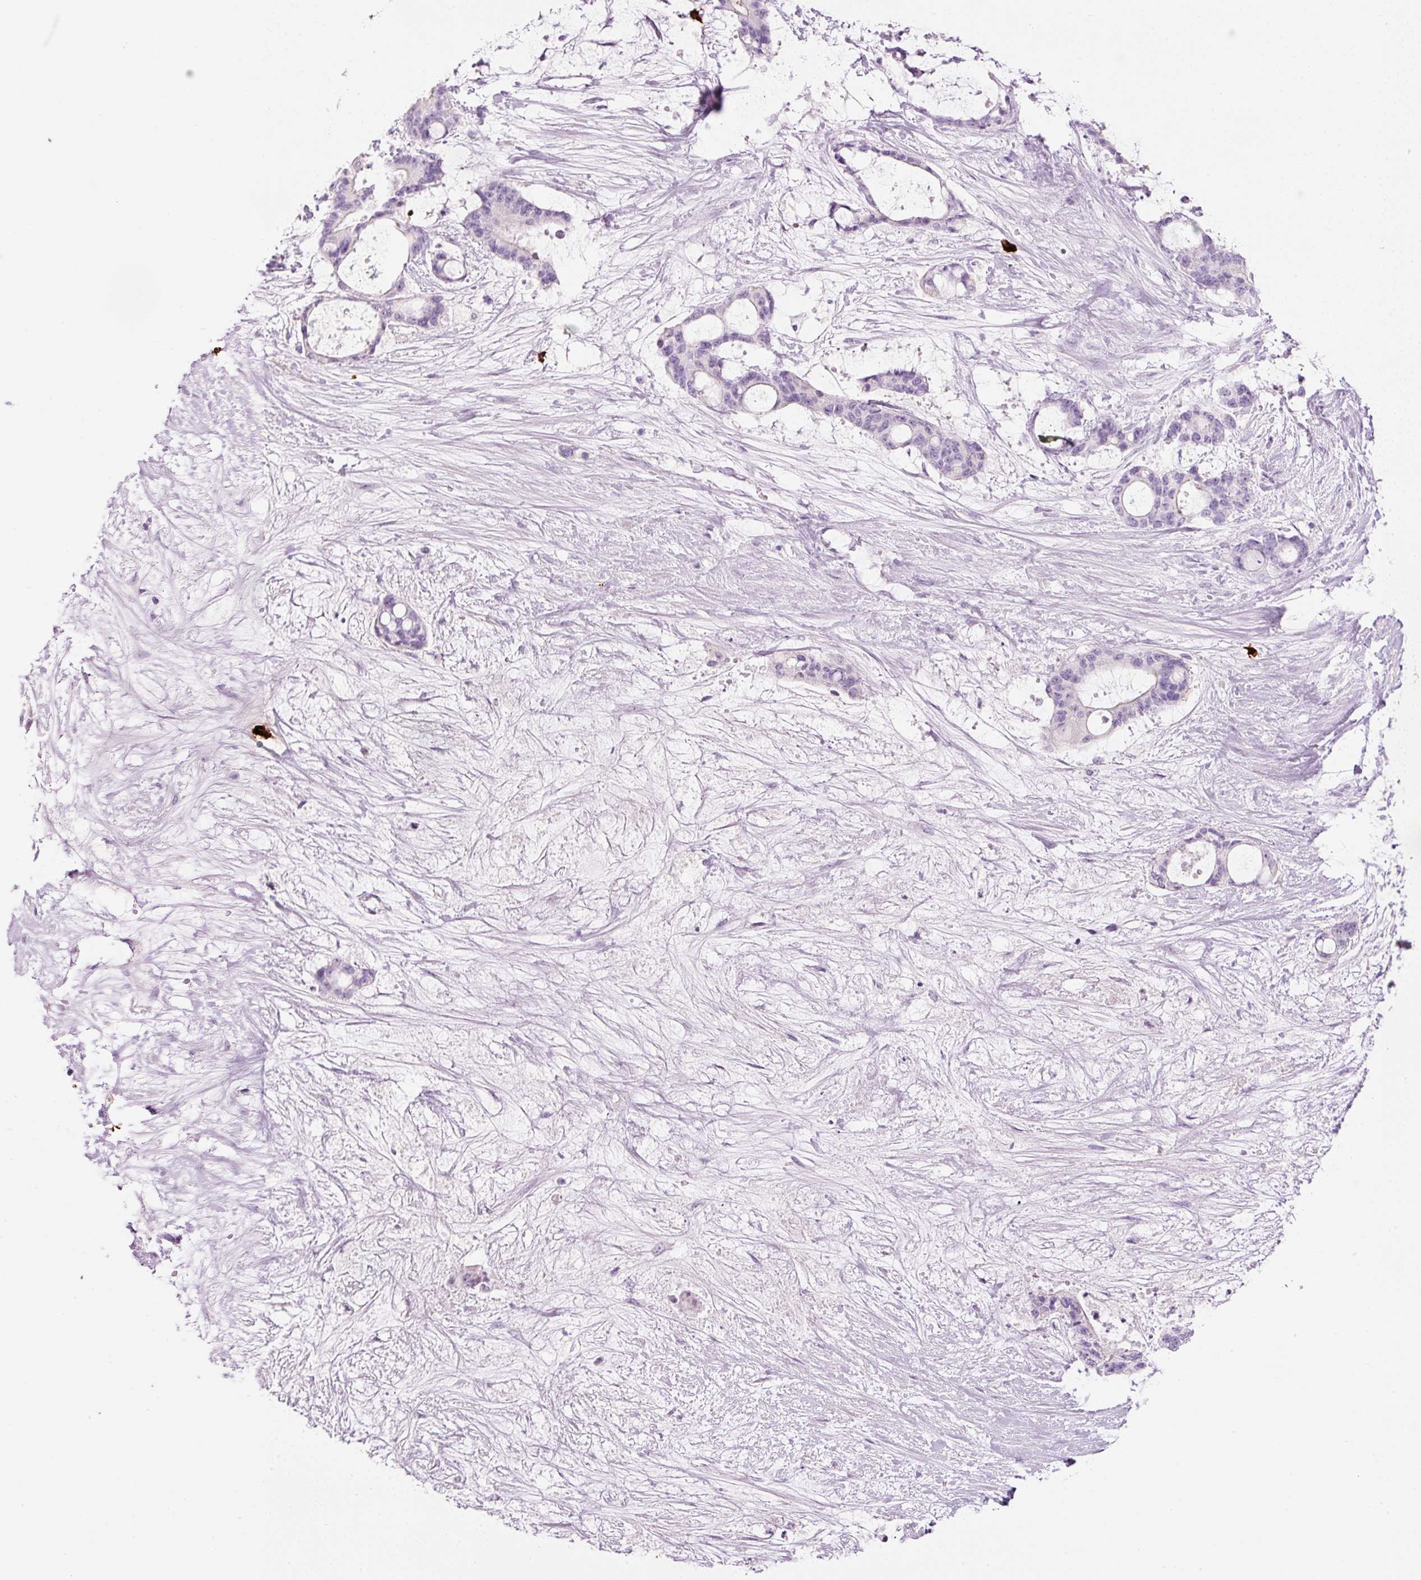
{"staining": {"intensity": "negative", "quantity": "none", "location": "none"}, "tissue": "liver cancer", "cell_type": "Tumor cells", "image_type": "cancer", "snomed": [{"axis": "morphology", "description": "Normal tissue, NOS"}, {"axis": "morphology", "description": "Cholangiocarcinoma"}, {"axis": "topography", "description": "Liver"}, {"axis": "topography", "description": "Peripheral nerve tissue"}], "caption": "Liver cholangiocarcinoma stained for a protein using immunohistochemistry shows no staining tumor cells.", "gene": "CMA1", "patient": {"sex": "female", "age": 73}}